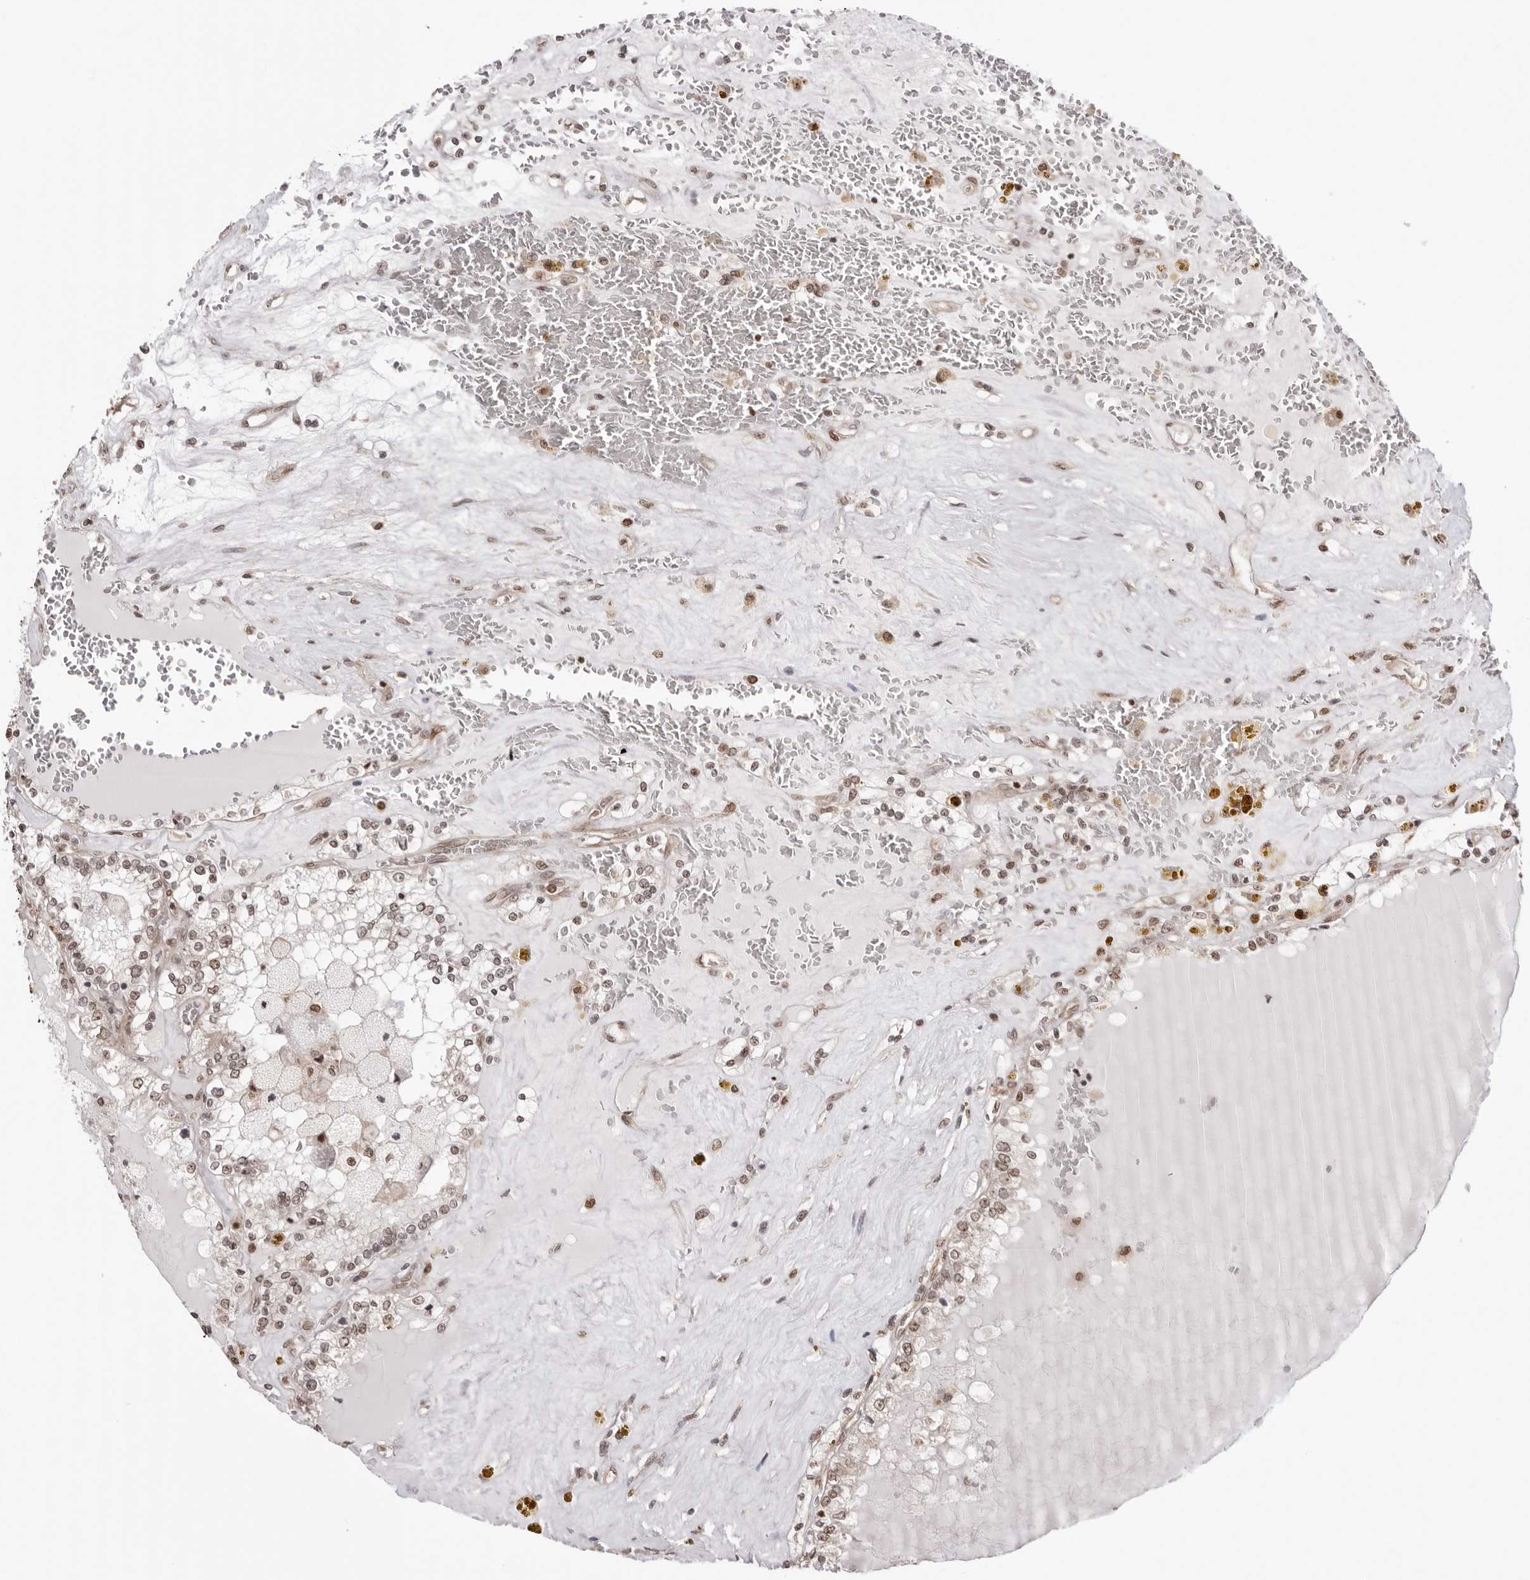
{"staining": {"intensity": "weak", "quantity": ">75%", "location": "nuclear"}, "tissue": "renal cancer", "cell_type": "Tumor cells", "image_type": "cancer", "snomed": [{"axis": "morphology", "description": "Adenocarcinoma, NOS"}, {"axis": "topography", "description": "Kidney"}], "caption": "Protein analysis of renal adenocarcinoma tissue reveals weak nuclear expression in about >75% of tumor cells.", "gene": "SDE2", "patient": {"sex": "female", "age": 56}}